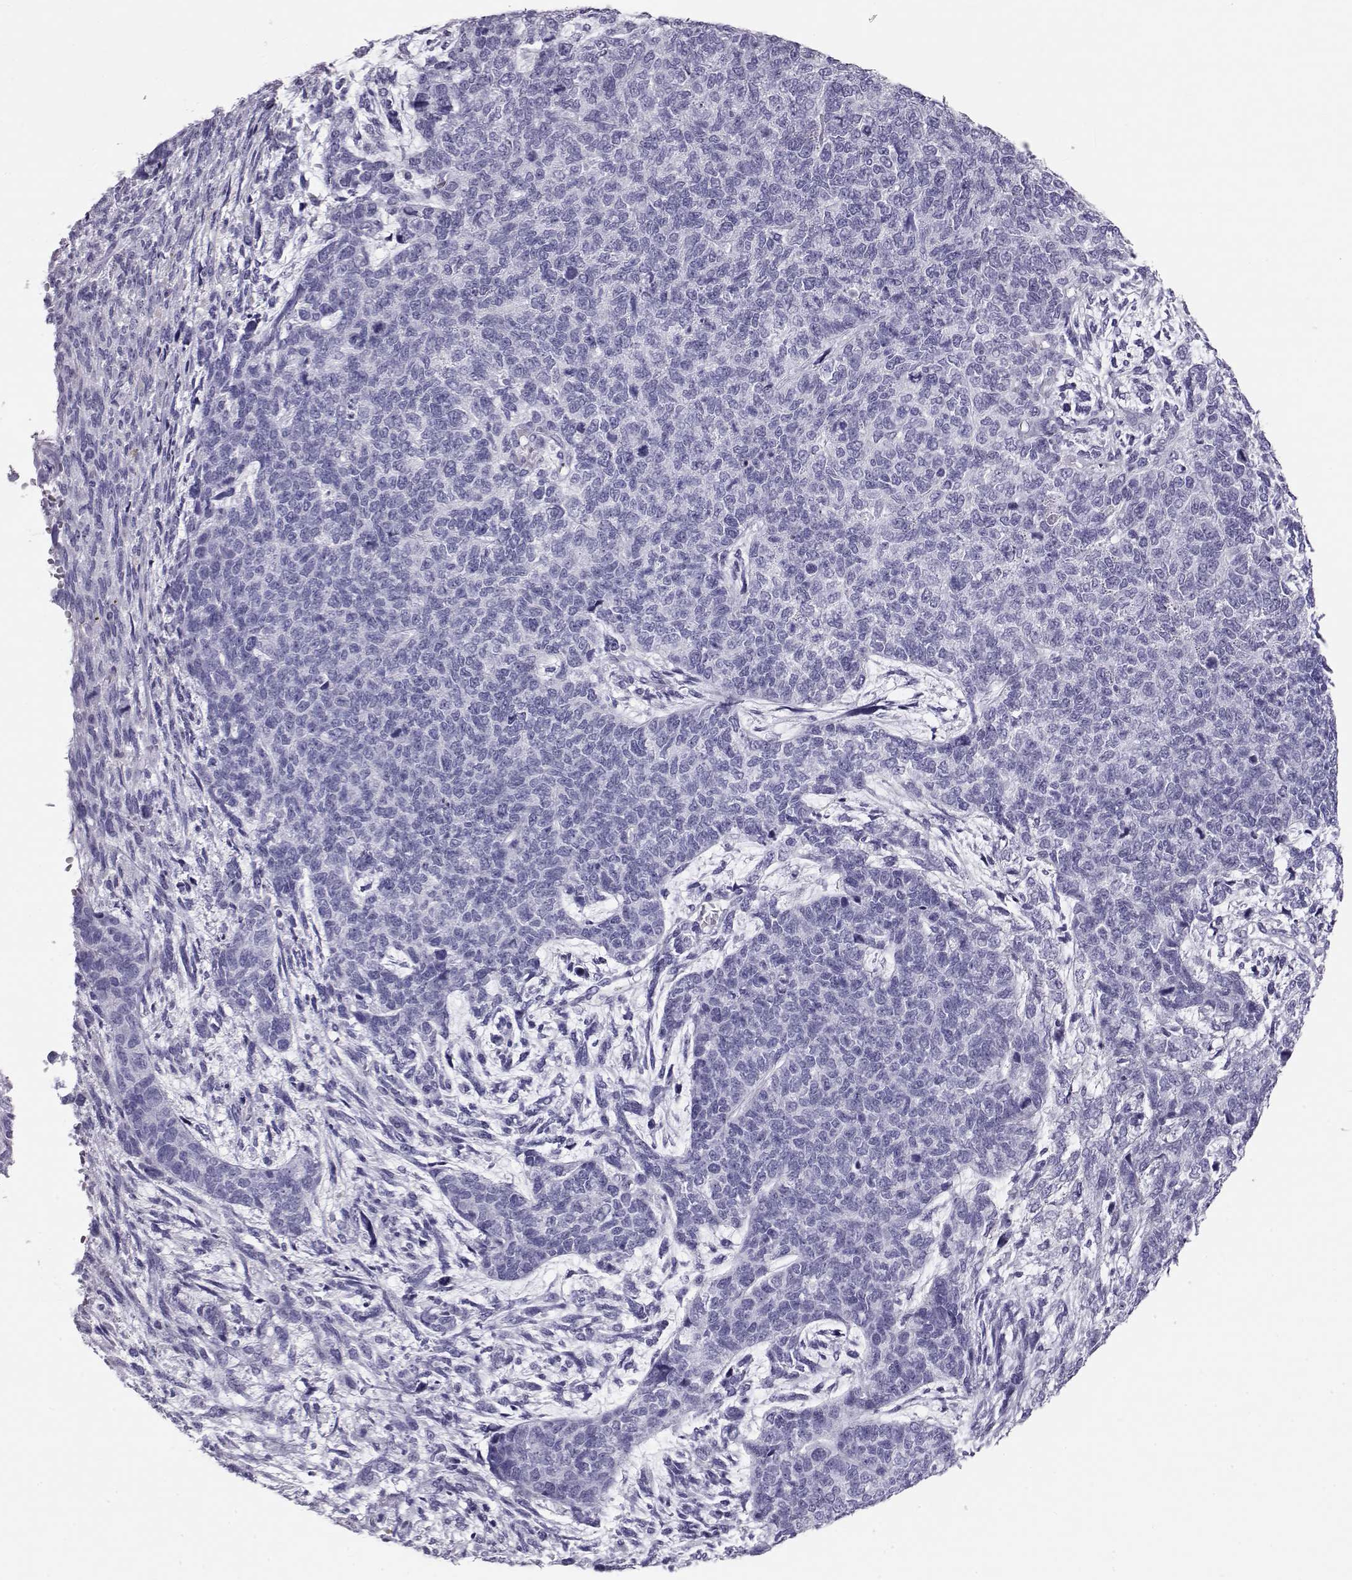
{"staining": {"intensity": "negative", "quantity": "none", "location": "none"}, "tissue": "cervical cancer", "cell_type": "Tumor cells", "image_type": "cancer", "snomed": [{"axis": "morphology", "description": "Squamous cell carcinoma, NOS"}, {"axis": "topography", "description": "Cervix"}], "caption": "There is no significant expression in tumor cells of cervical cancer.", "gene": "RD3", "patient": {"sex": "female", "age": 63}}